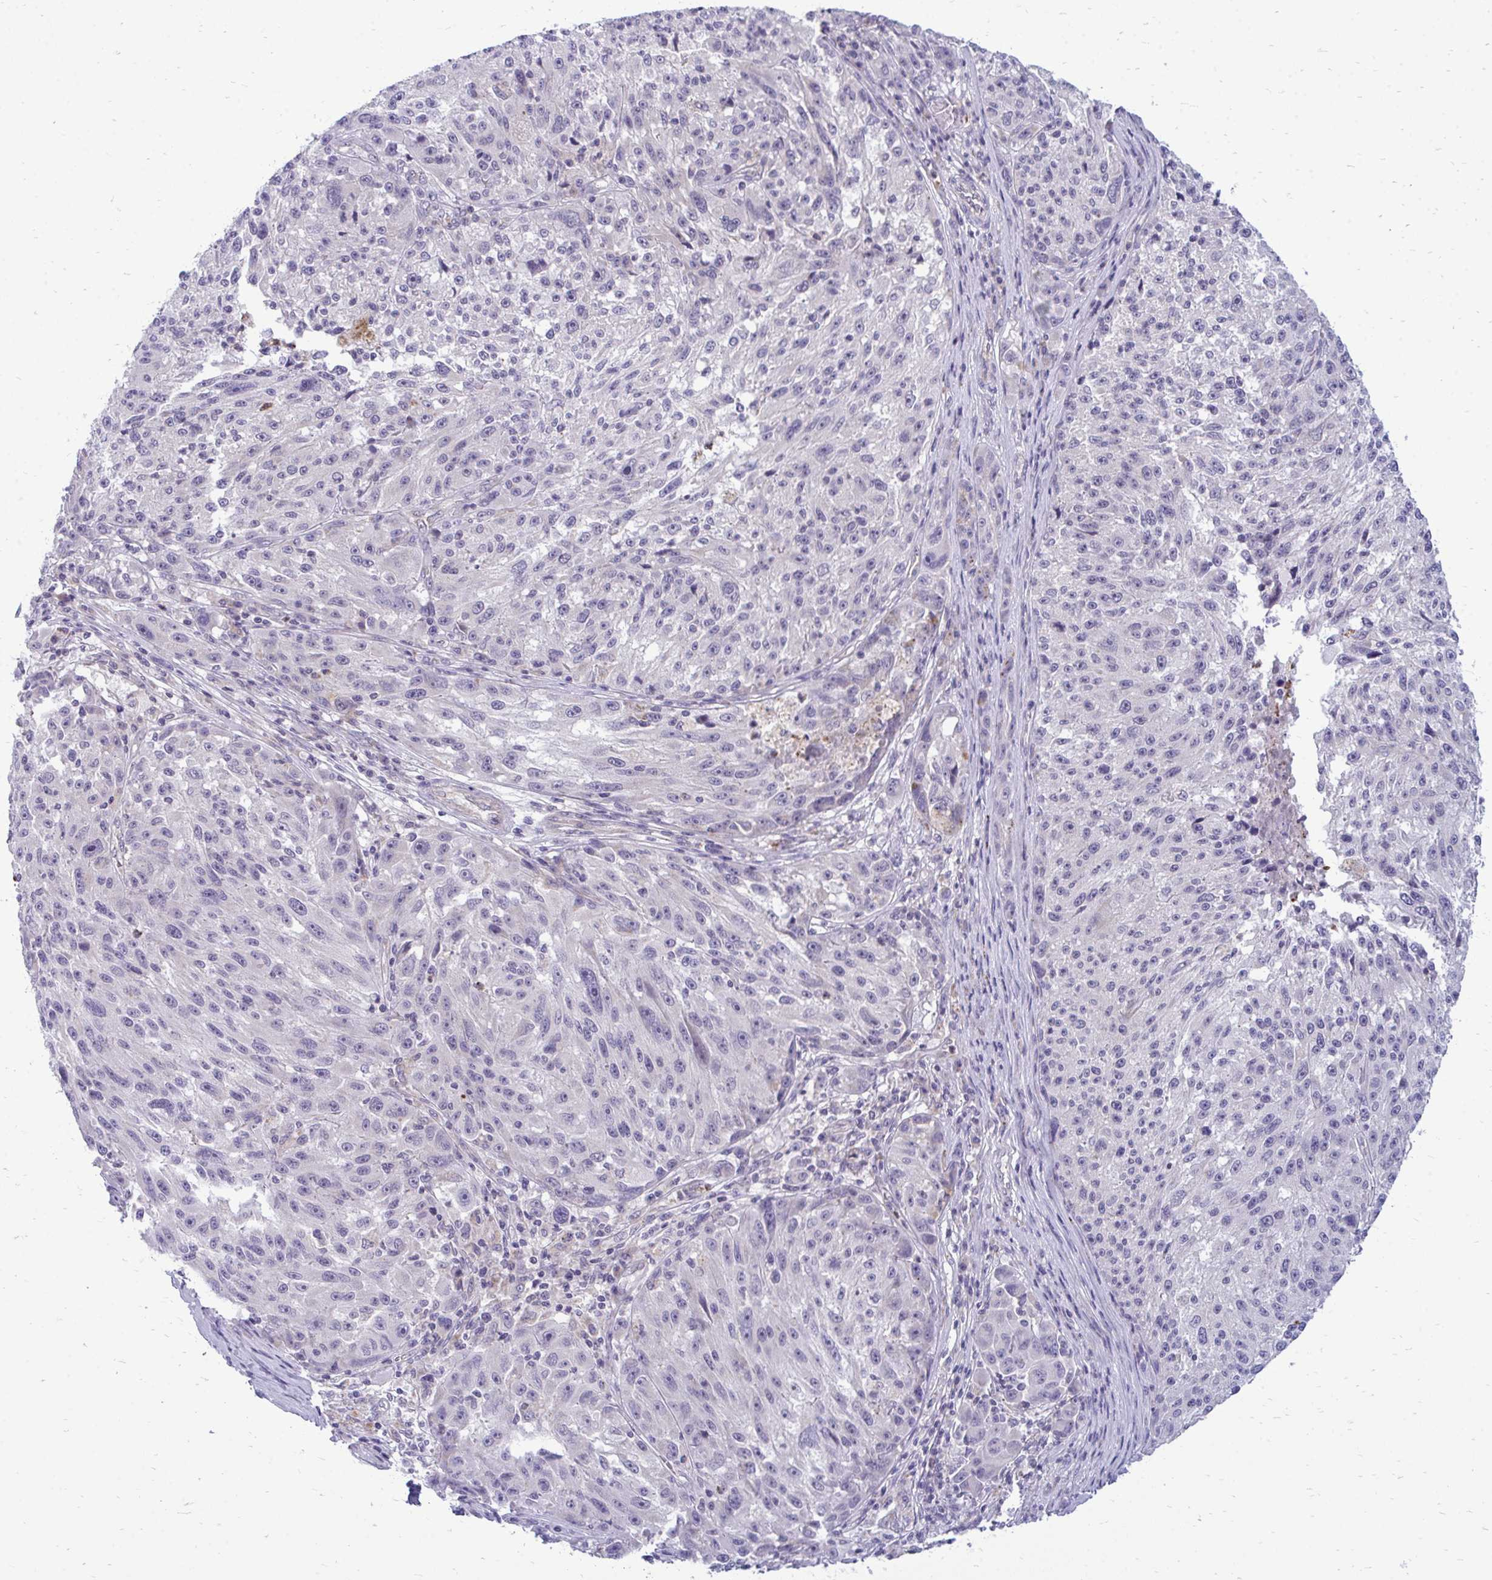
{"staining": {"intensity": "negative", "quantity": "none", "location": "none"}, "tissue": "melanoma", "cell_type": "Tumor cells", "image_type": "cancer", "snomed": [{"axis": "morphology", "description": "Malignant melanoma, NOS"}, {"axis": "topography", "description": "Skin"}], "caption": "Protein analysis of malignant melanoma displays no significant staining in tumor cells.", "gene": "ACSL5", "patient": {"sex": "male", "age": 53}}